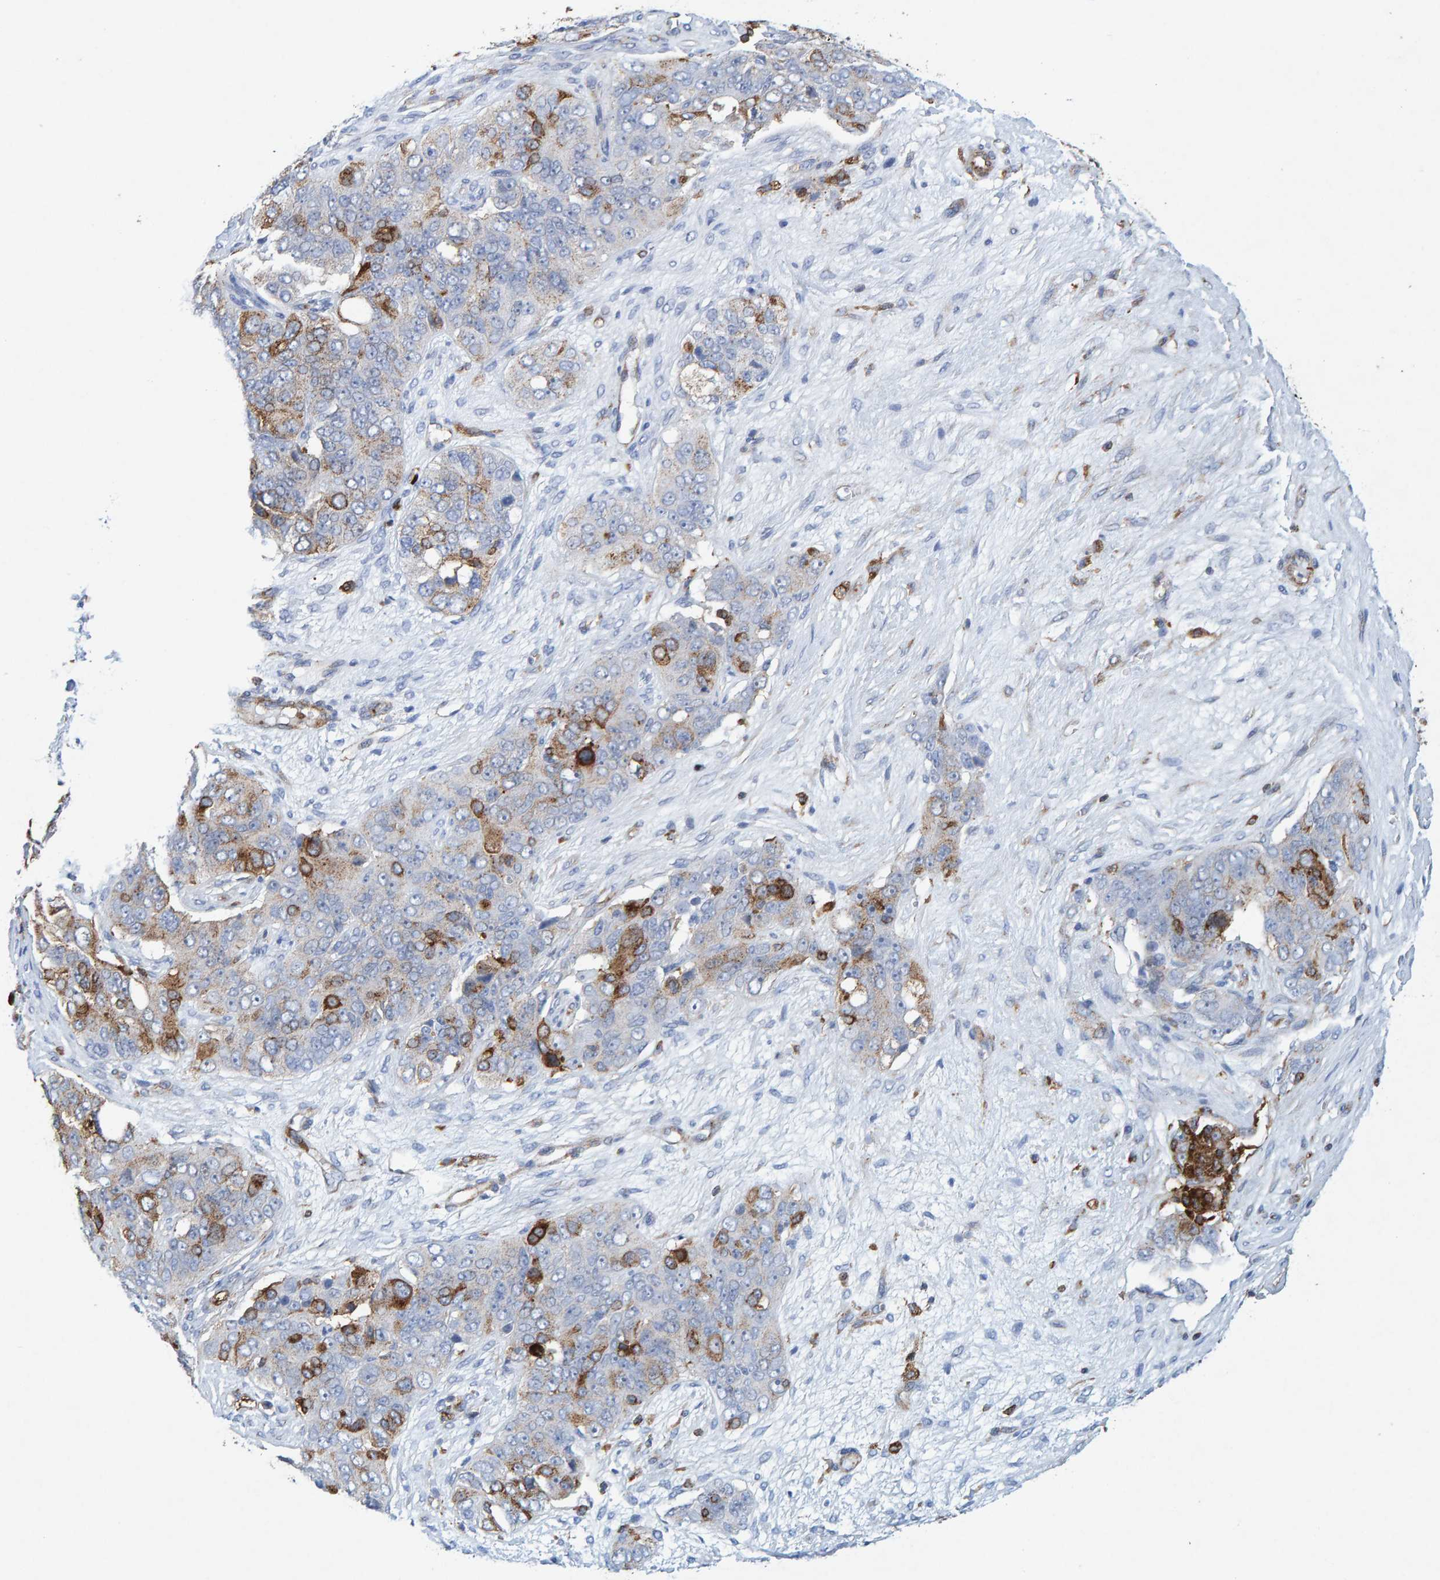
{"staining": {"intensity": "strong", "quantity": "<25%", "location": "cytoplasmic/membranous"}, "tissue": "ovarian cancer", "cell_type": "Tumor cells", "image_type": "cancer", "snomed": [{"axis": "morphology", "description": "Carcinoma, endometroid"}, {"axis": "topography", "description": "Ovary"}], "caption": "About <25% of tumor cells in endometroid carcinoma (ovarian) reveal strong cytoplasmic/membranous protein positivity as visualized by brown immunohistochemical staining.", "gene": "MVP", "patient": {"sex": "female", "age": 51}}